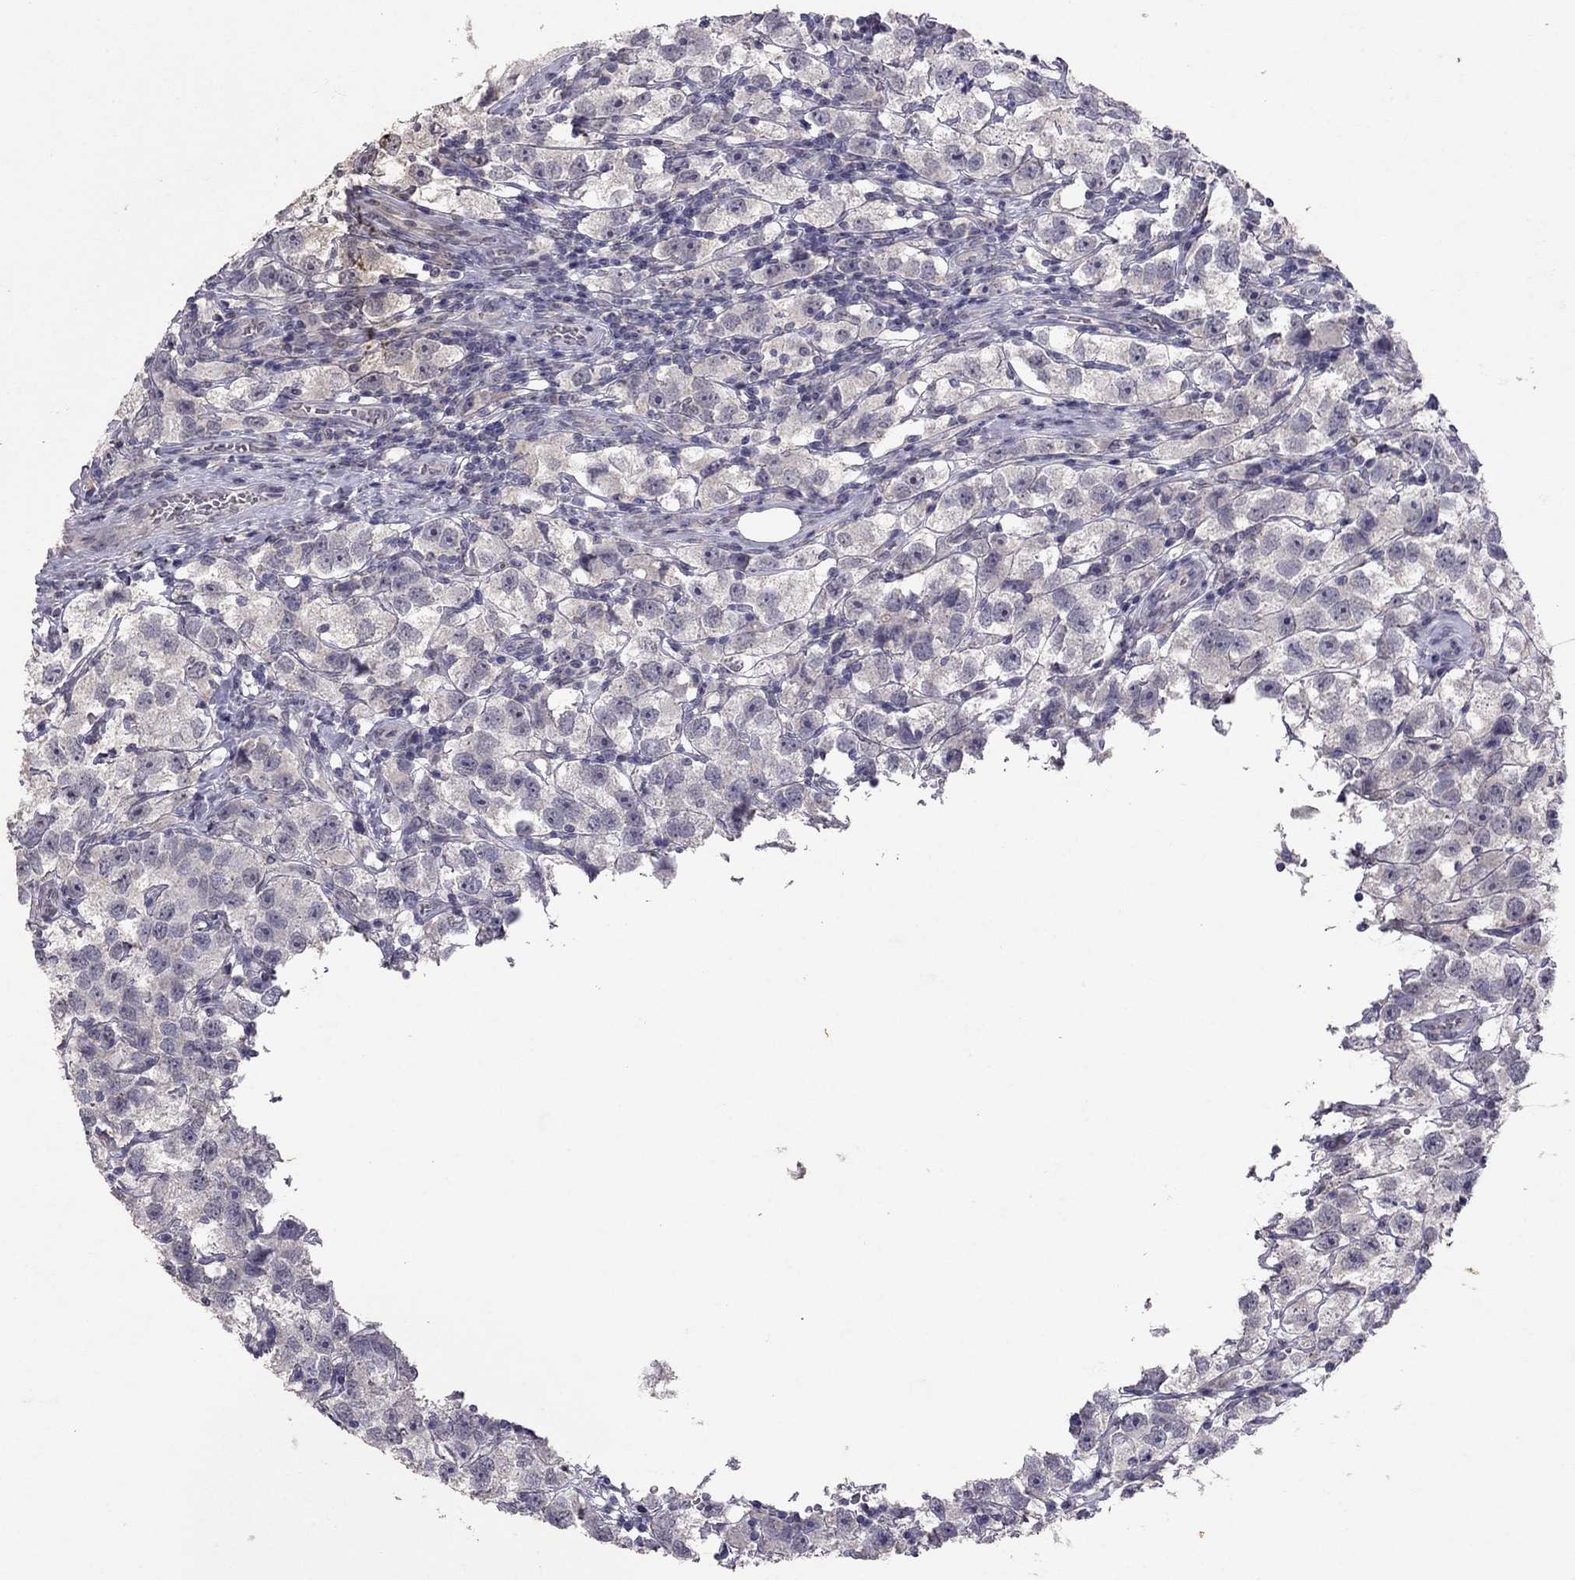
{"staining": {"intensity": "negative", "quantity": "none", "location": "none"}, "tissue": "testis cancer", "cell_type": "Tumor cells", "image_type": "cancer", "snomed": [{"axis": "morphology", "description": "Seminoma, NOS"}, {"axis": "topography", "description": "Testis"}], "caption": "High magnification brightfield microscopy of testis cancer (seminoma) stained with DAB (3,3'-diaminobenzidine) (brown) and counterstained with hematoxylin (blue): tumor cells show no significant positivity. (DAB IHC, high magnification).", "gene": "FST", "patient": {"sex": "male", "age": 26}}